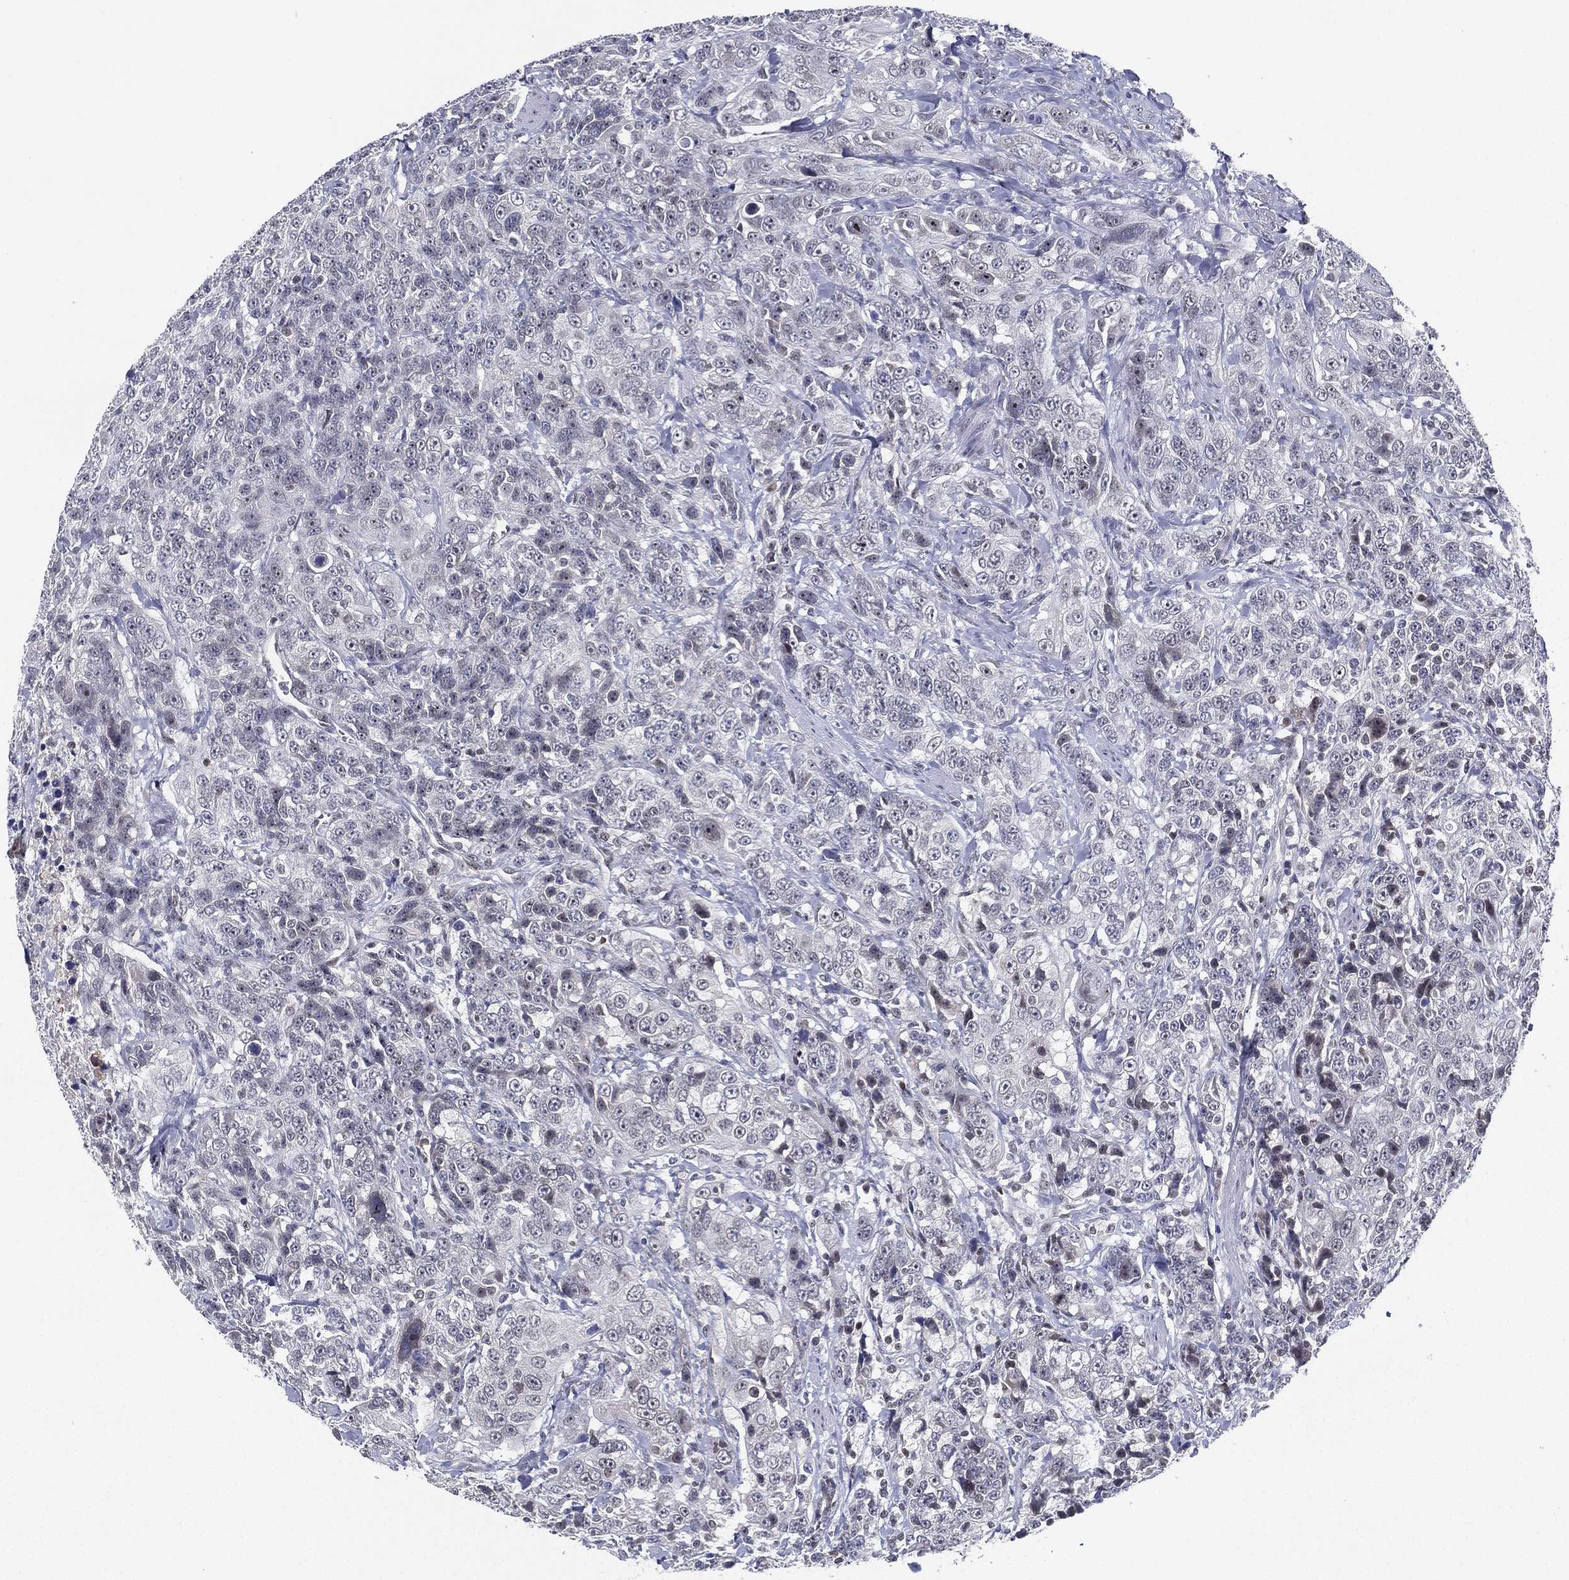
{"staining": {"intensity": "negative", "quantity": "none", "location": "none"}, "tissue": "urothelial cancer", "cell_type": "Tumor cells", "image_type": "cancer", "snomed": [{"axis": "morphology", "description": "Urothelial carcinoma, NOS"}, {"axis": "morphology", "description": "Urothelial carcinoma, High grade"}, {"axis": "topography", "description": "Urinary bladder"}], "caption": "Immunohistochemical staining of human transitional cell carcinoma exhibits no significant expression in tumor cells.", "gene": "MS4A8", "patient": {"sex": "female", "age": 73}}